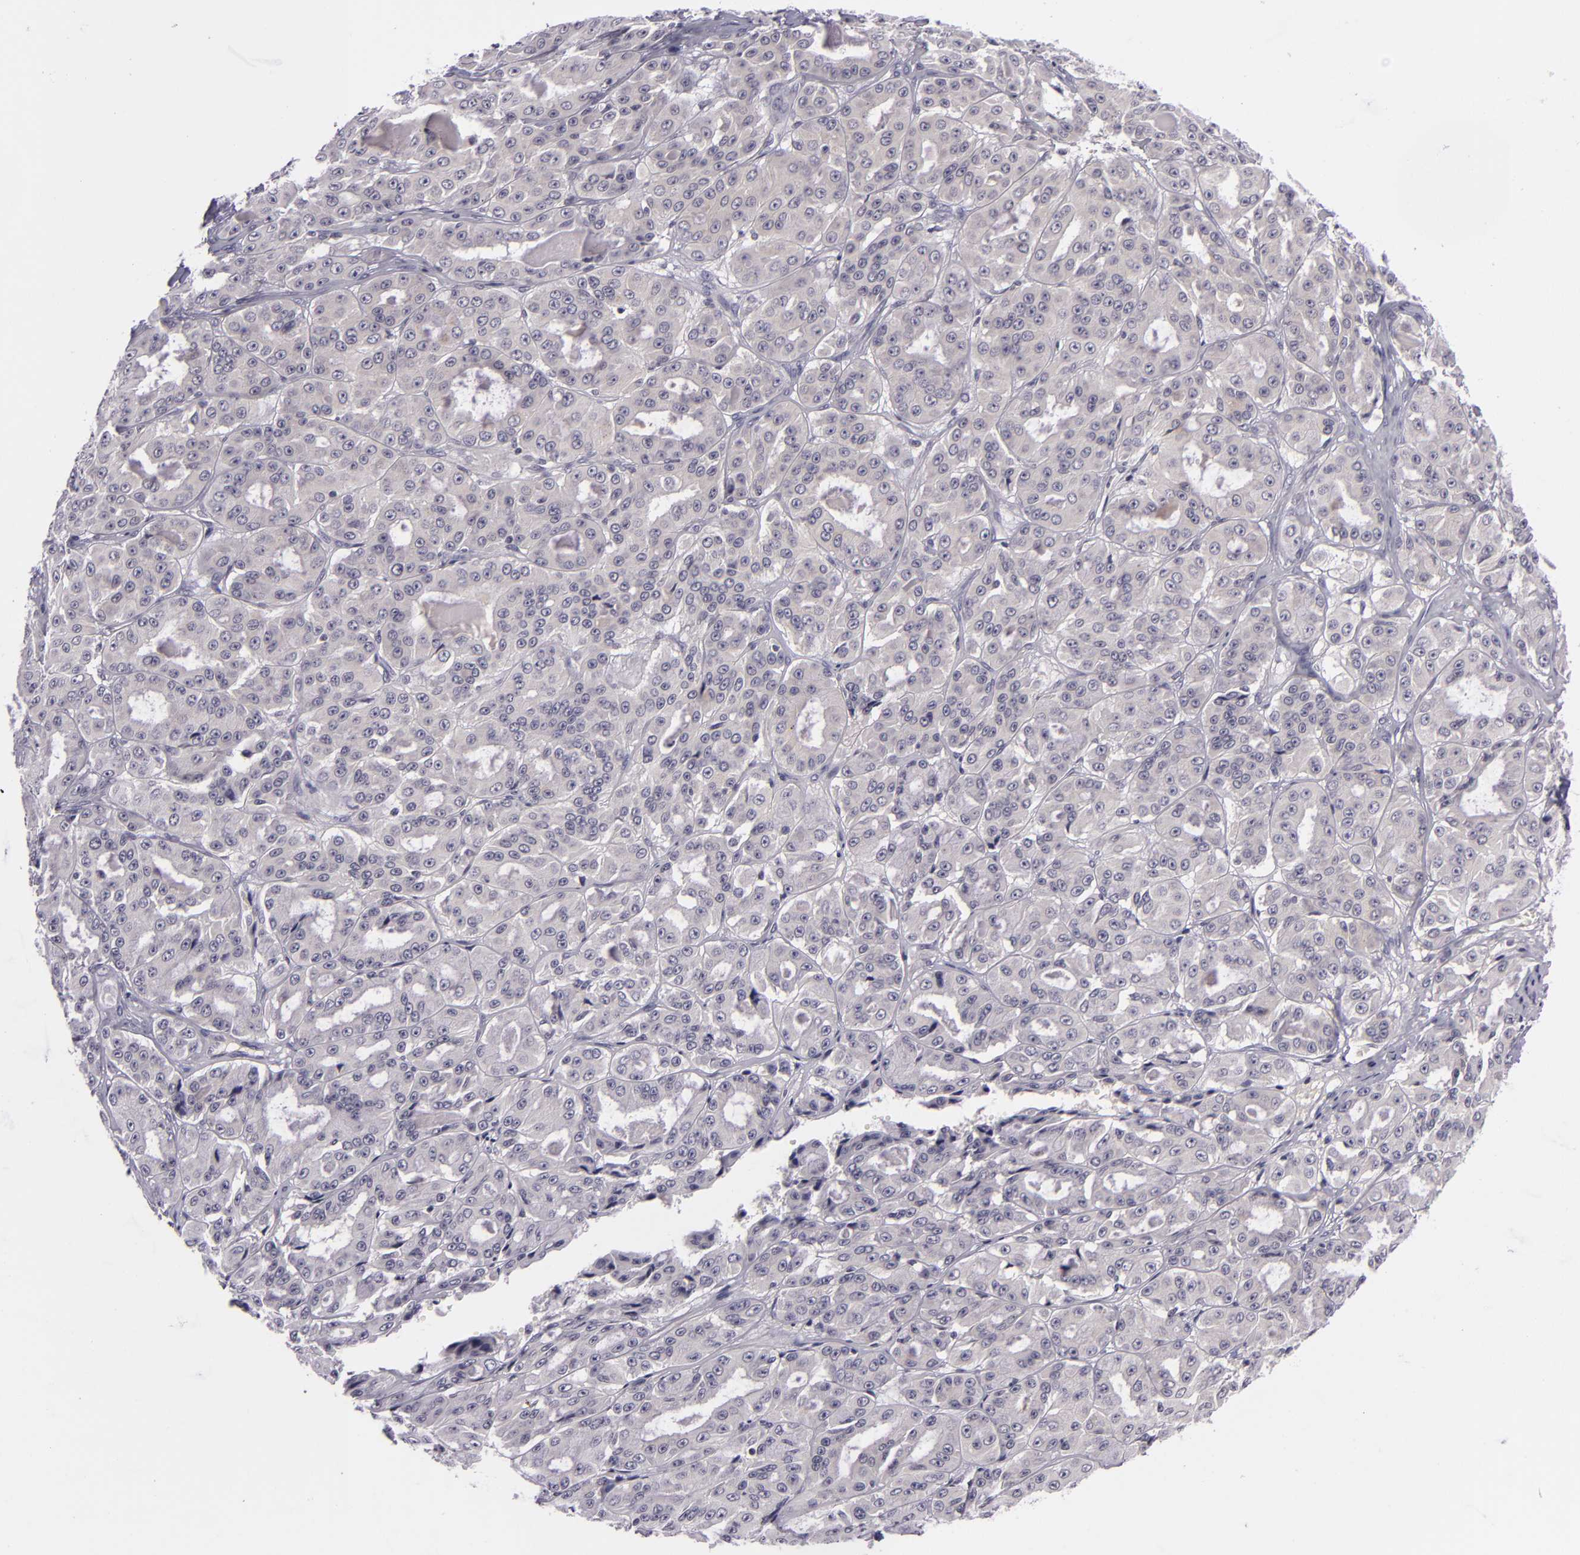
{"staining": {"intensity": "negative", "quantity": "none", "location": "none"}, "tissue": "ovarian cancer", "cell_type": "Tumor cells", "image_type": "cancer", "snomed": [{"axis": "morphology", "description": "Carcinoma, endometroid"}, {"axis": "topography", "description": "Ovary"}], "caption": "An image of endometroid carcinoma (ovarian) stained for a protein reveals no brown staining in tumor cells. (DAB immunohistochemistry (IHC) visualized using brightfield microscopy, high magnification).", "gene": "DAG1", "patient": {"sex": "female", "age": 61}}